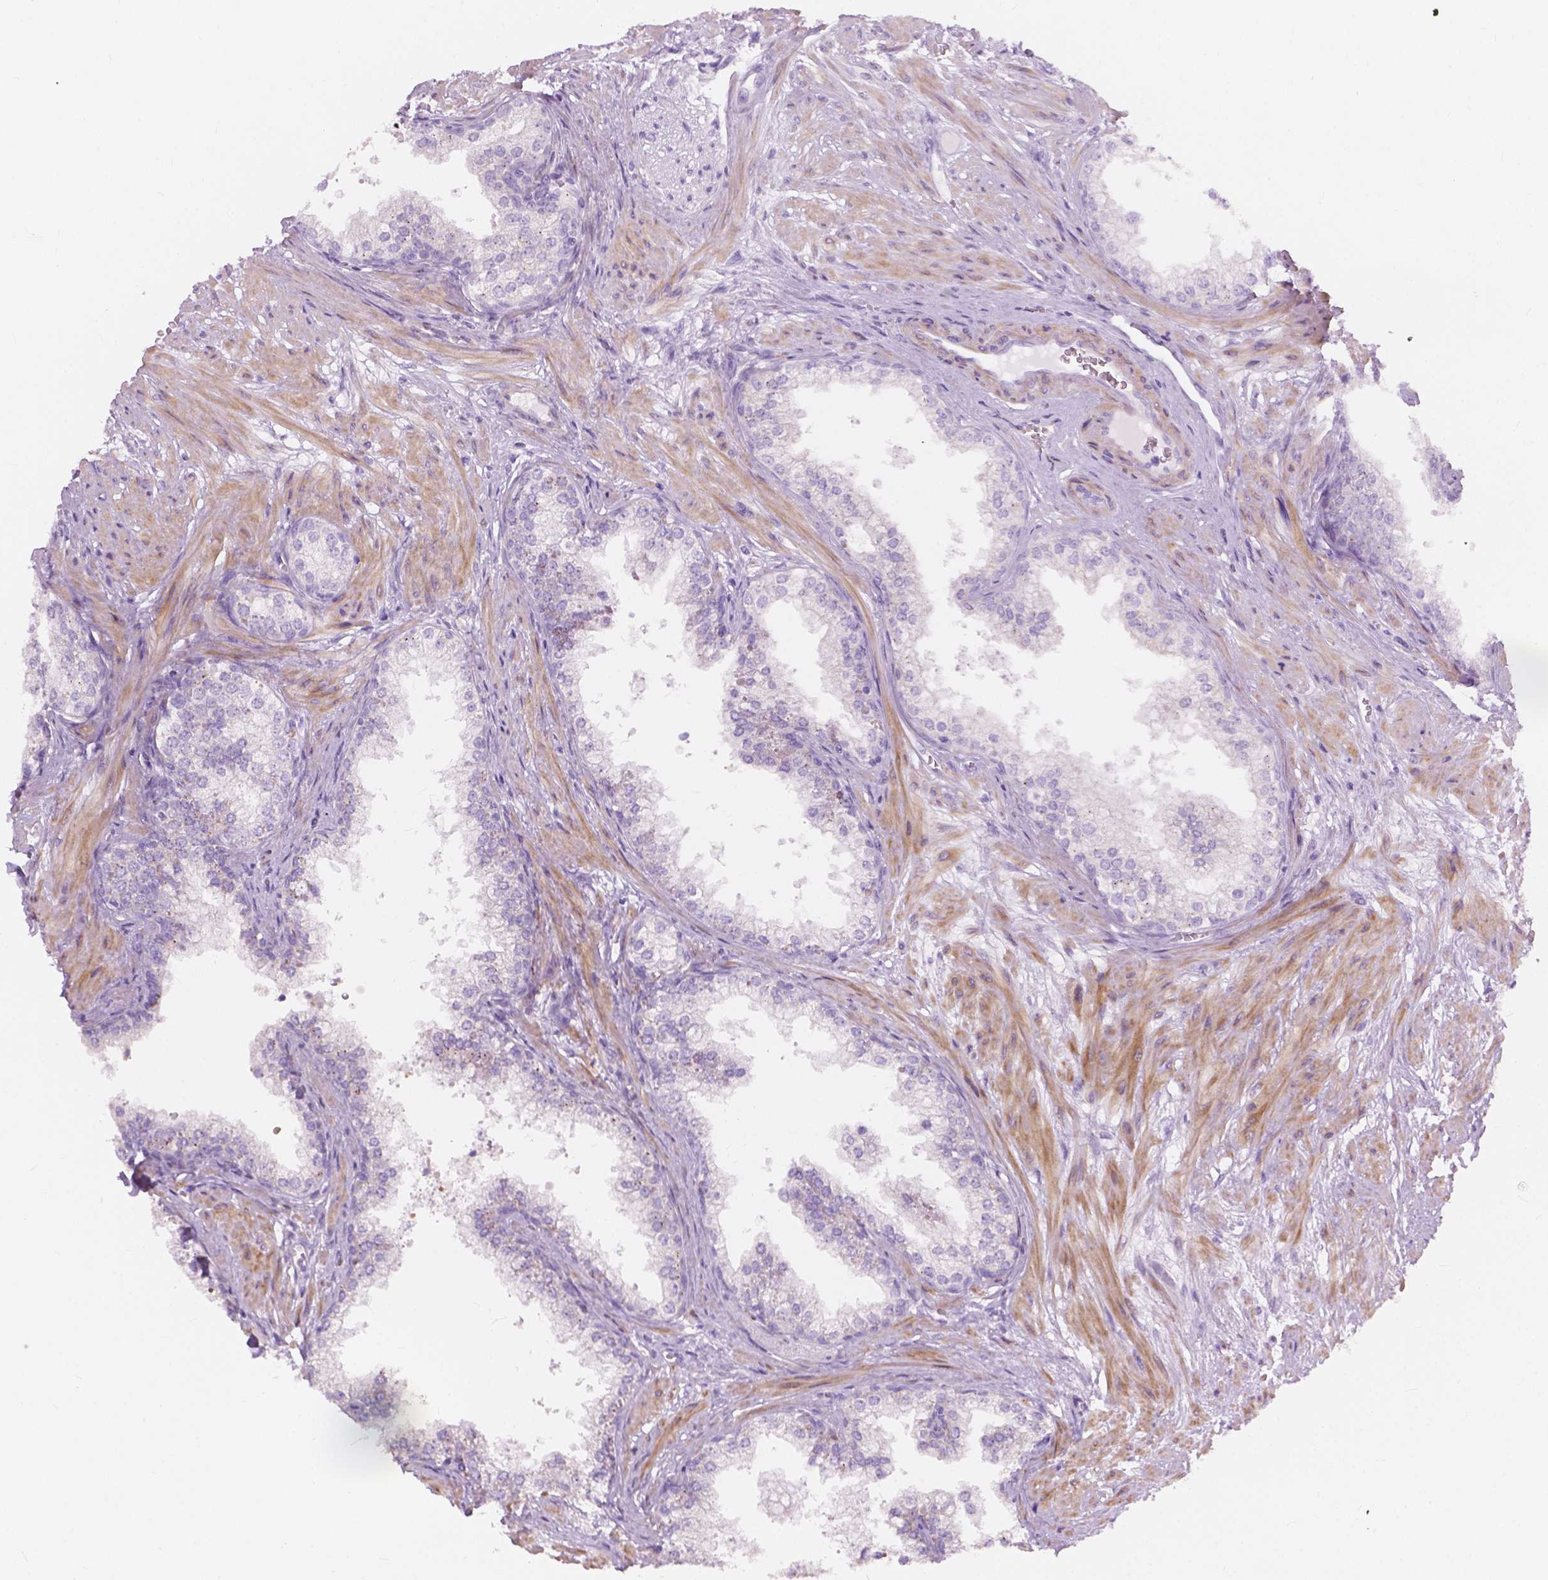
{"staining": {"intensity": "weak", "quantity": "<25%", "location": "cytoplasmic/membranous"}, "tissue": "prostate", "cell_type": "Glandular cells", "image_type": "normal", "snomed": [{"axis": "morphology", "description": "Normal tissue, NOS"}, {"axis": "topography", "description": "Prostate"}], "caption": "This image is of benign prostate stained with immunohistochemistry (IHC) to label a protein in brown with the nuclei are counter-stained blue. There is no positivity in glandular cells. (Stains: DAB immunohistochemistry (IHC) with hematoxylin counter stain, Microscopy: brightfield microscopy at high magnification).", "gene": "MORN1", "patient": {"sex": "male", "age": 79}}